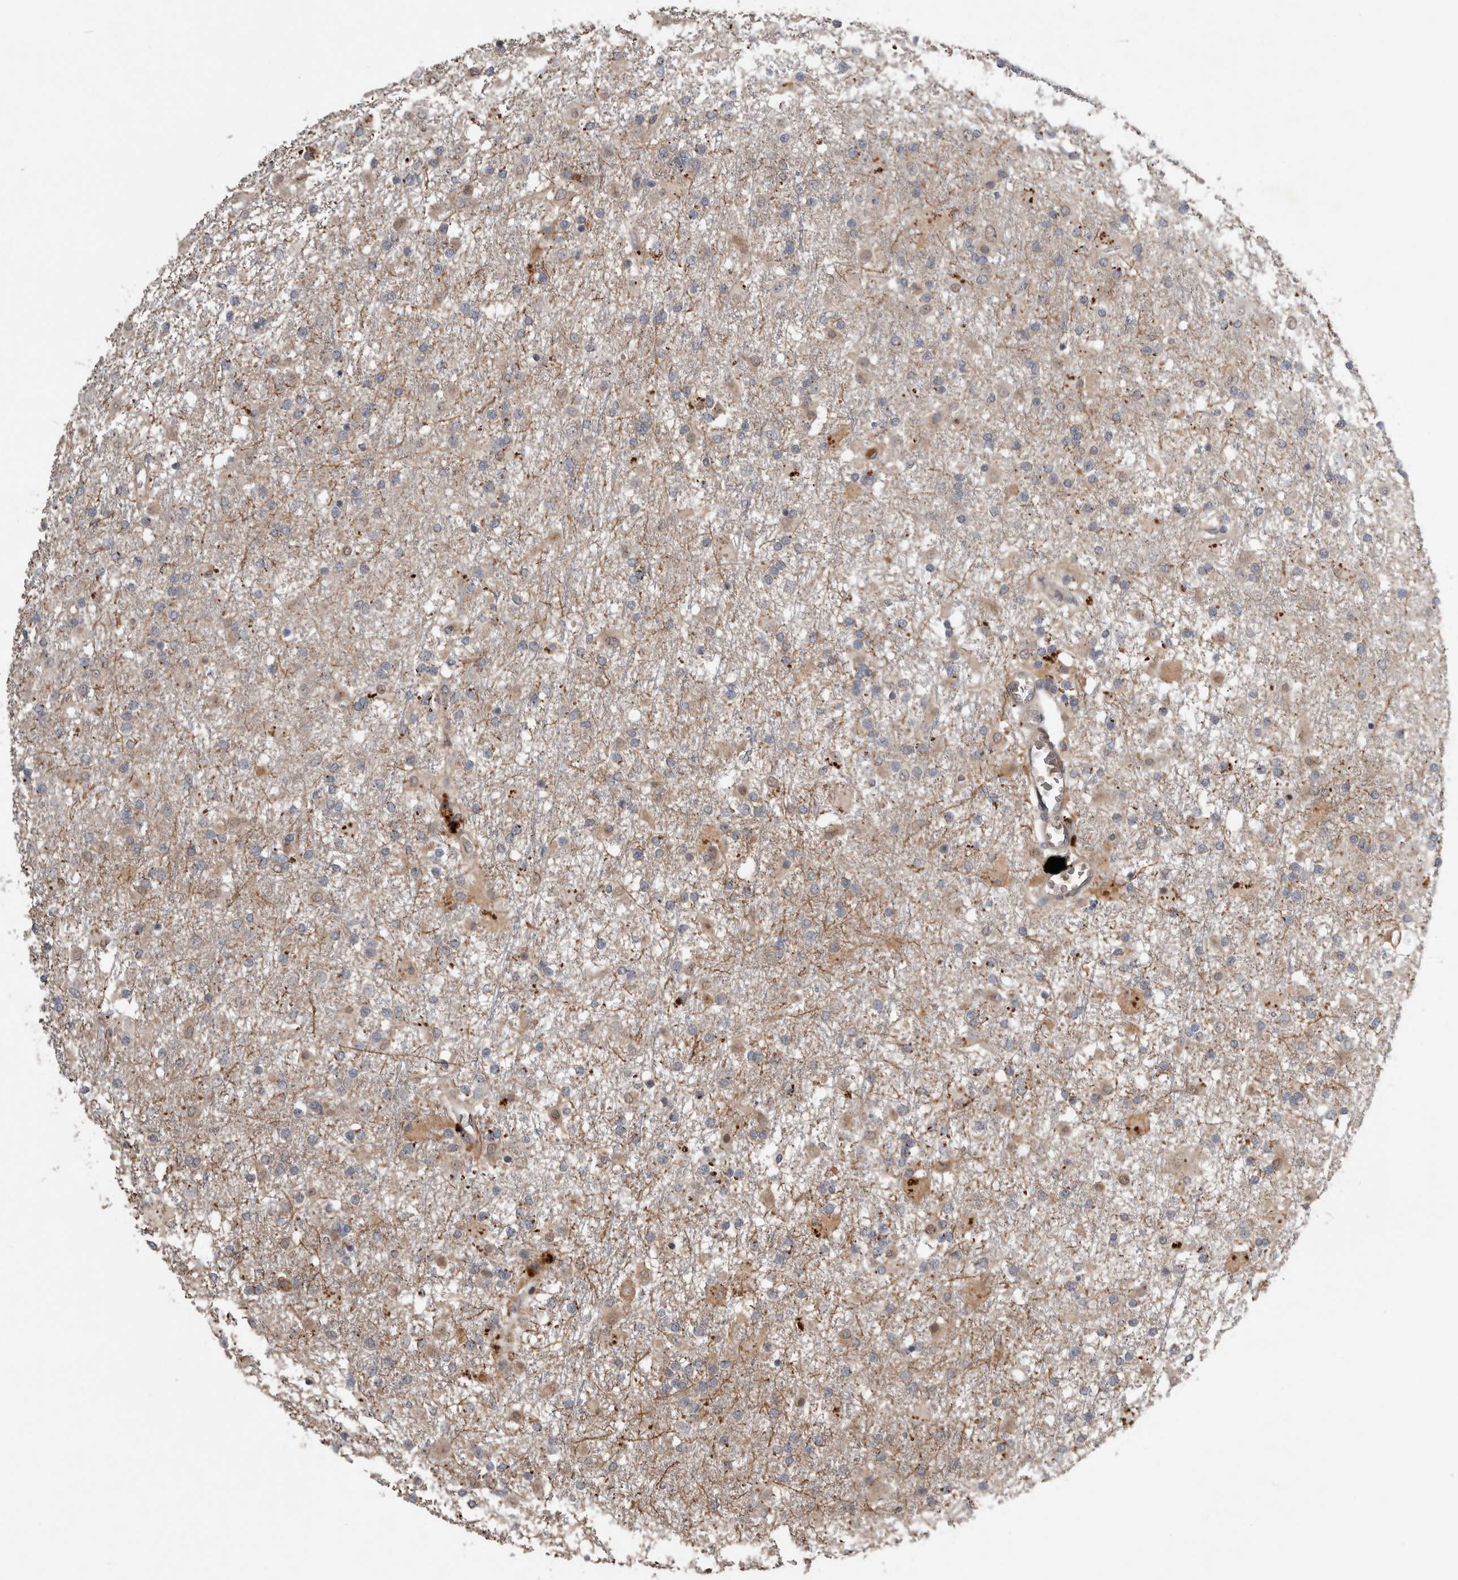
{"staining": {"intensity": "weak", "quantity": "<25%", "location": "cytoplasmic/membranous"}, "tissue": "glioma", "cell_type": "Tumor cells", "image_type": "cancer", "snomed": [{"axis": "morphology", "description": "Glioma, malignant, Low grade"}, {"axis": "topography", "description": "Brain"}], "caption": "High magnification brightfield microscopy of glioma stained with DAB (brown) and counterstained with hematoxylin (blue): tumor cells show no significant positivity.", "gene": "NMUR1", "patient": {"sex": "male", "age": 65}}